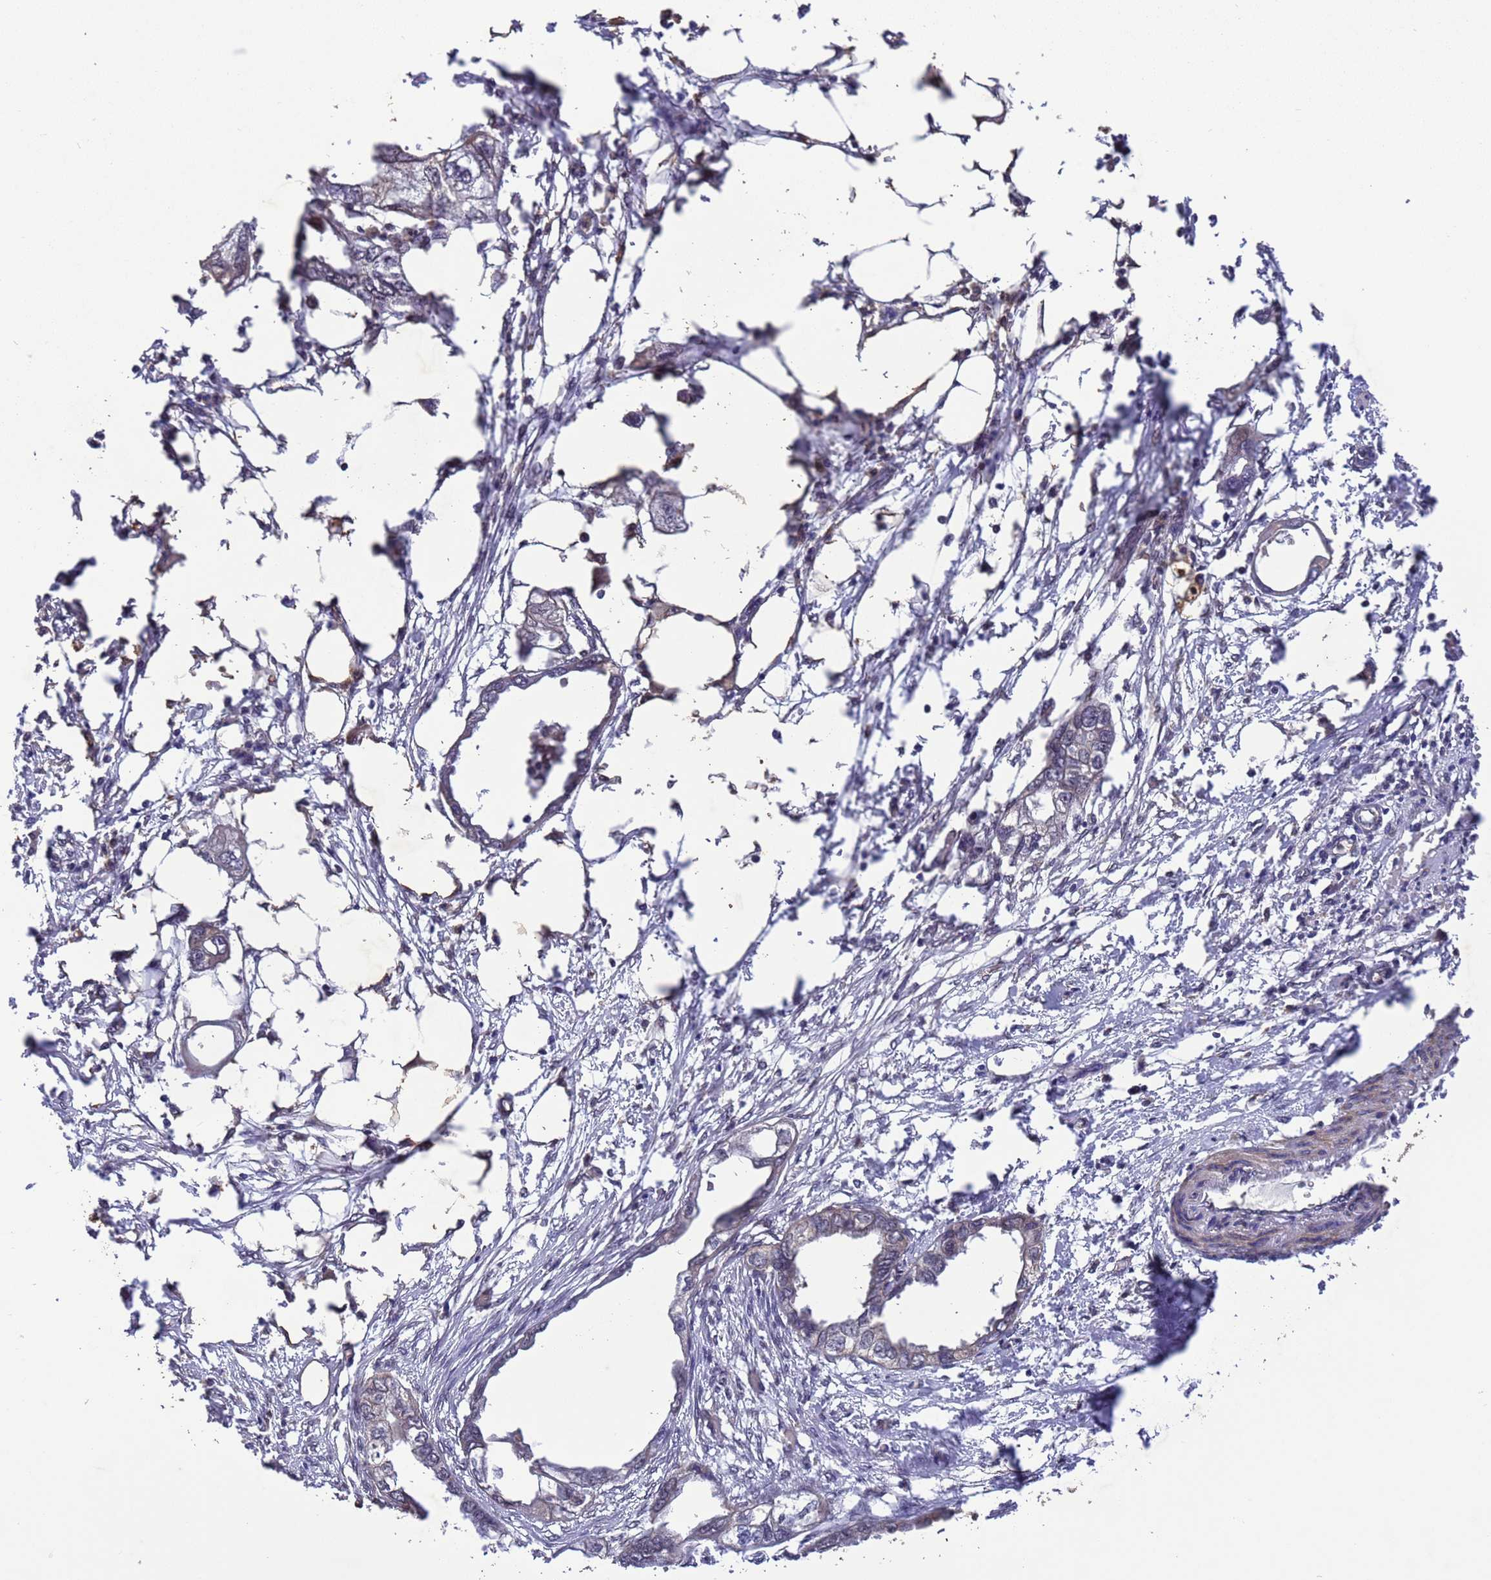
{"staining": {"intensity": "weak", "quantity": "<25%", "location": "cytoplasmic/membranous,nuclear"}, "tissue": "endometrial cancer", "cell_type": "Tumor cells", "image_type": "cancer", "snomed": [{"axis": "morphology", "description": "Adenocarcinoma, NOS"}, {"axis": "morphology", "description": "Adenocarcinoma, metastatic, NOS"}, {"axis": "topography", "description": "Adipose tissue"}, {"axis": "topography", "description": "Endometrium"}], "caption": "DAB immunohistochemical staining of human endometrial cancer (metastatic adenocarcinoma) demonstrates no significant positivity in tumor cells.", "gene": "VSTM4", "patient": {"sex": "female", "age": 67}}